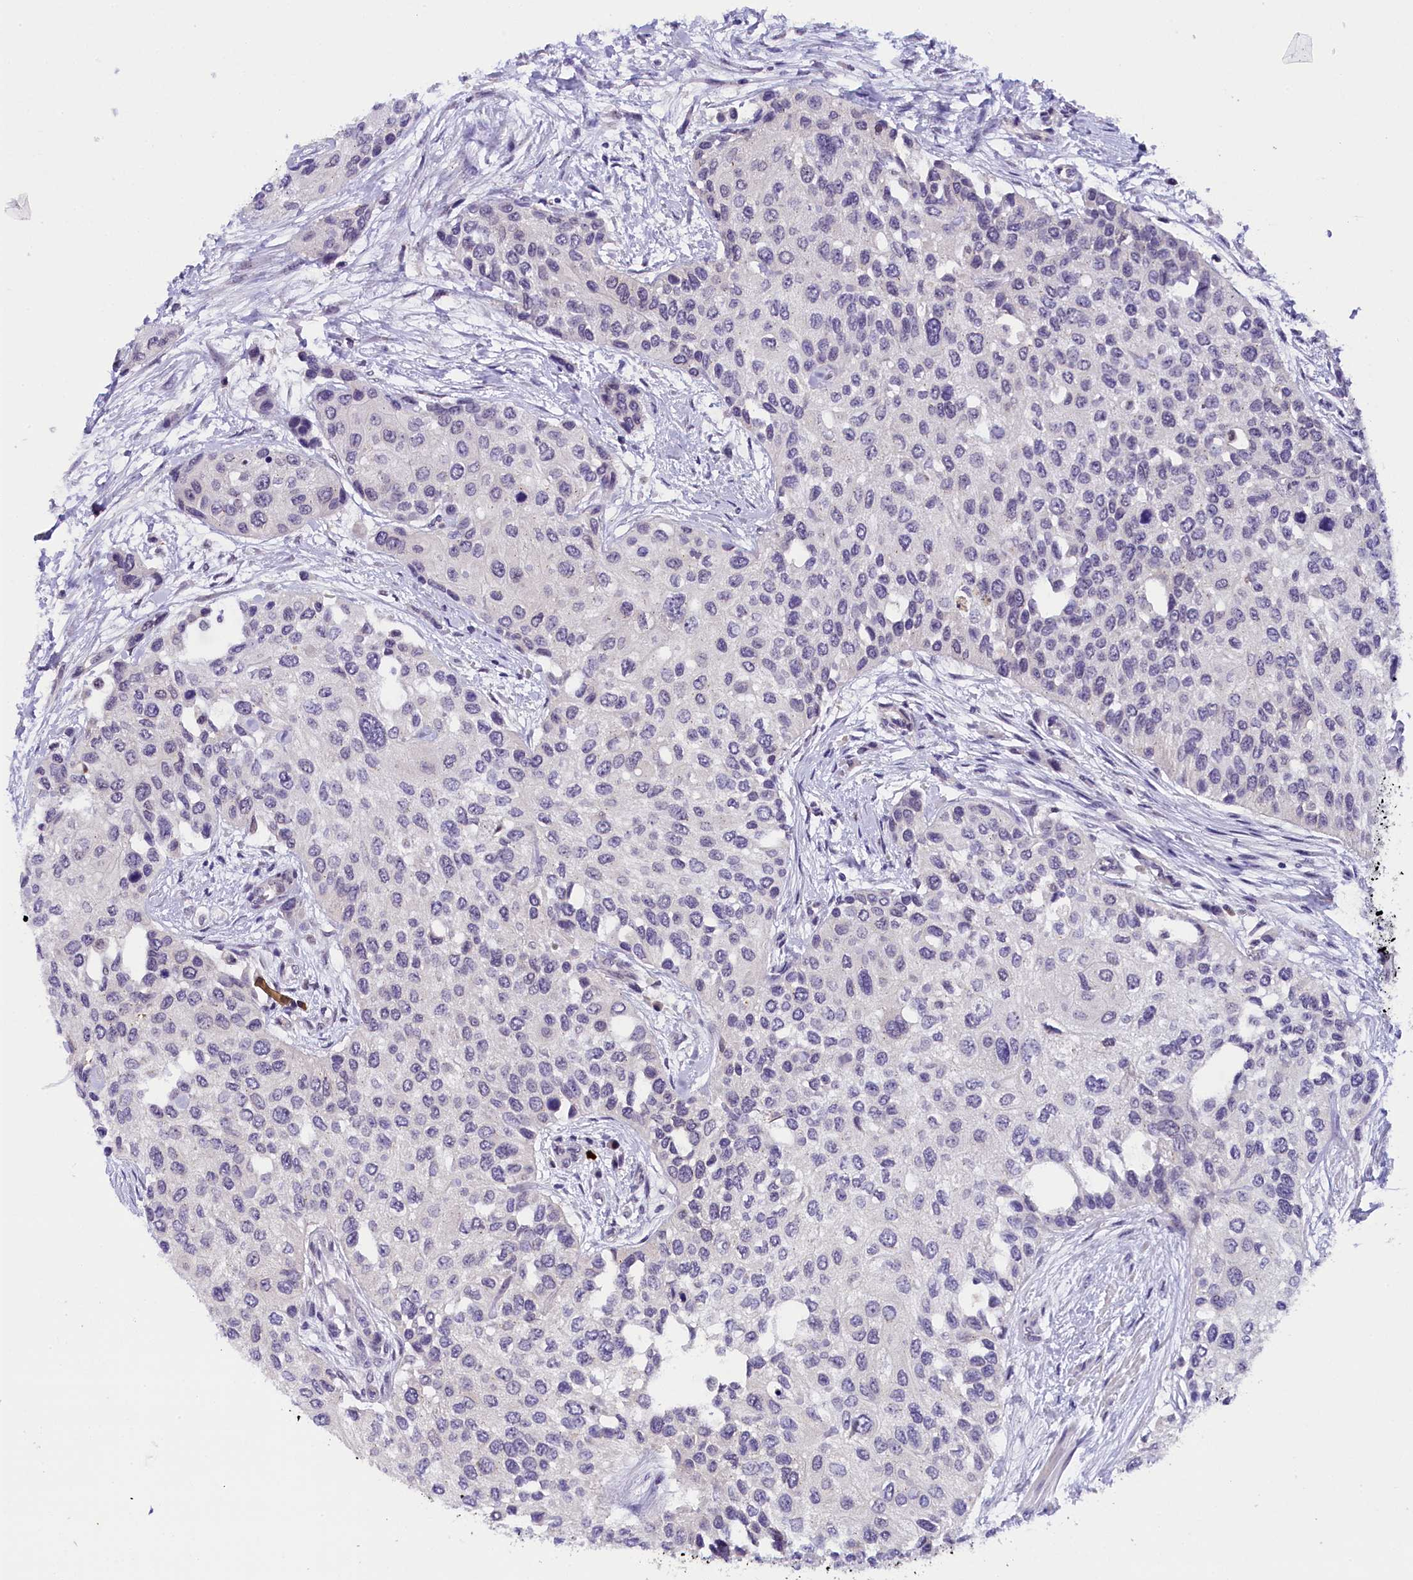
{"staining": {"intensity": "negative", "quantity": "none", "location": "none"}, "tissue": "urothelial cancer", "cell_type": "Tumor cells", "image_type": "cancer", "snomed": [{"axis": "morphology", "description": "Normal tissue, NOS"}, {"axis": "morphology", "description": "Urothelial carcinoma, High grade"}, {"axis": "topography", "description": "Vascular tissue"}, {"axis": "topography", "description": "Urinary bladder"}], "caption": "IHC of human urothelial cancer demonstrates no positivity in tumor cells. The staining was performed using DAB (3,3'-diaminobenzidine) to visualize the protein expression in brown, while the nuclei were stained in blue with hematoxylin (Magnification: 20x).", "gene": "IQCN", "patient": {"sex": "female", "age": 56}}